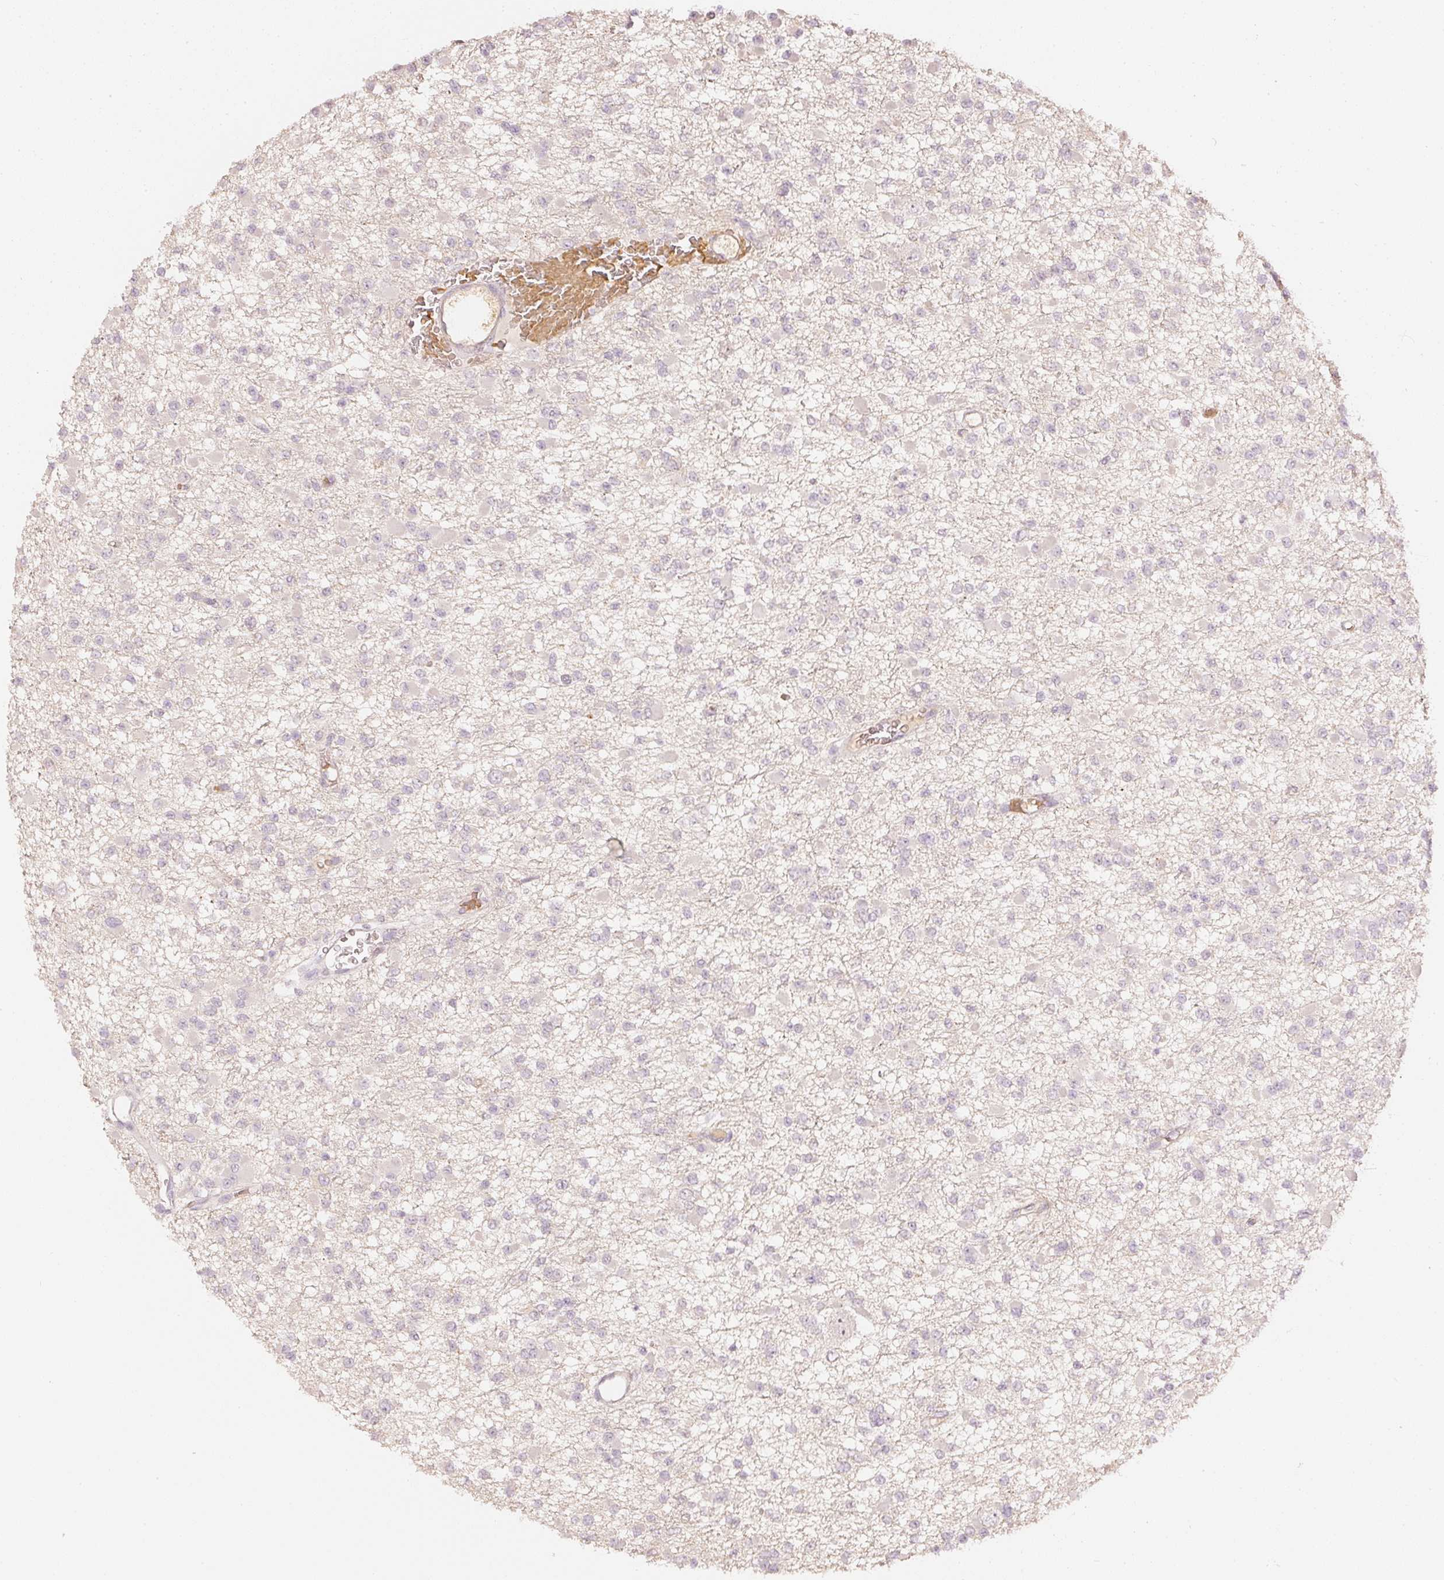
{"staining": {"intensity": "negative", "quantity": "none", "location": "none"}, "tissue": "glioma", "cell_type": "Tumor cells", "image_type": "cancer", "snomed": [{"axis": "morphology", "description": "Glioma, malignant, Low grade"}, {"axis": "topography", "description": "Brain"}], "caption": "Tumor cells are negative for protein expression in human glioma. The staining was performed using DAB to visualize the protein expression in brown, while the nuclei were stained in blue with hematoxylin (Magnification: 20x).", "gene": "GZMA", "patient": {"sex": "female", "age": 22}}